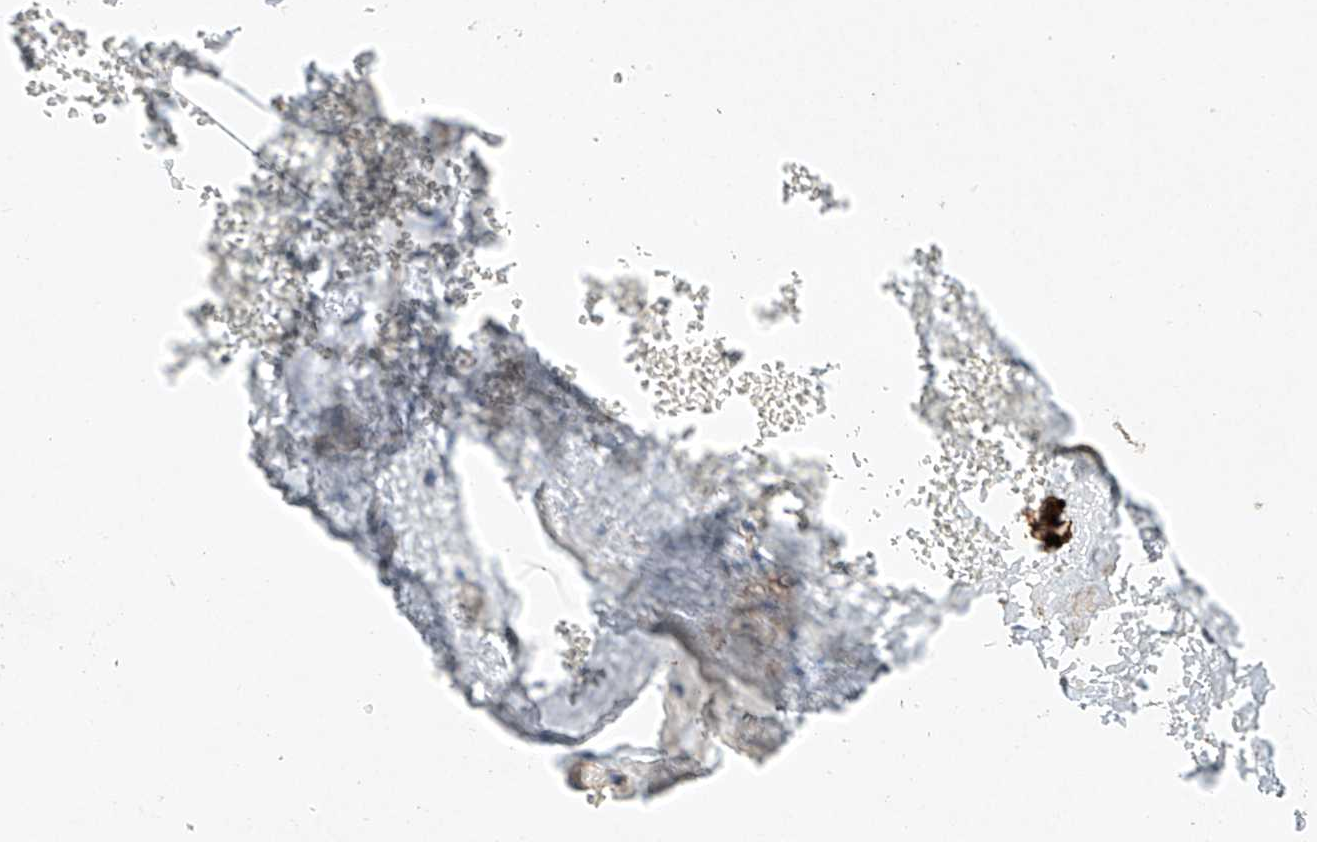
{"staining": {"intensity": "moderate", "quantity": ">75%", "location": "cytoplasmic/membranous"}, "tissue": "adipose tissue", "cell_type": "Adipocytes", "image_type": "normal", "snomed": [{"axis": "morphology", "description": "Normal tissue, NOS"}, {"axis": "morphology", "description": "Adenocarcinoma, Low grade"}, {"axis": "topography", "description": "Prostate"}, {"axis": "topography", "description": "Peripheral nerve tissue"}], "caption": "Adipose tissue was stained to show a protein in brown. There is medium levels of moderate cytoplasmic/membranous expression in approximately >75% of adipocytes. (brown staining indicates protein expression, while blue staining denotes nuclei).", "gene": "REEP2", "patient": {"sex": "male", "age": 63}}